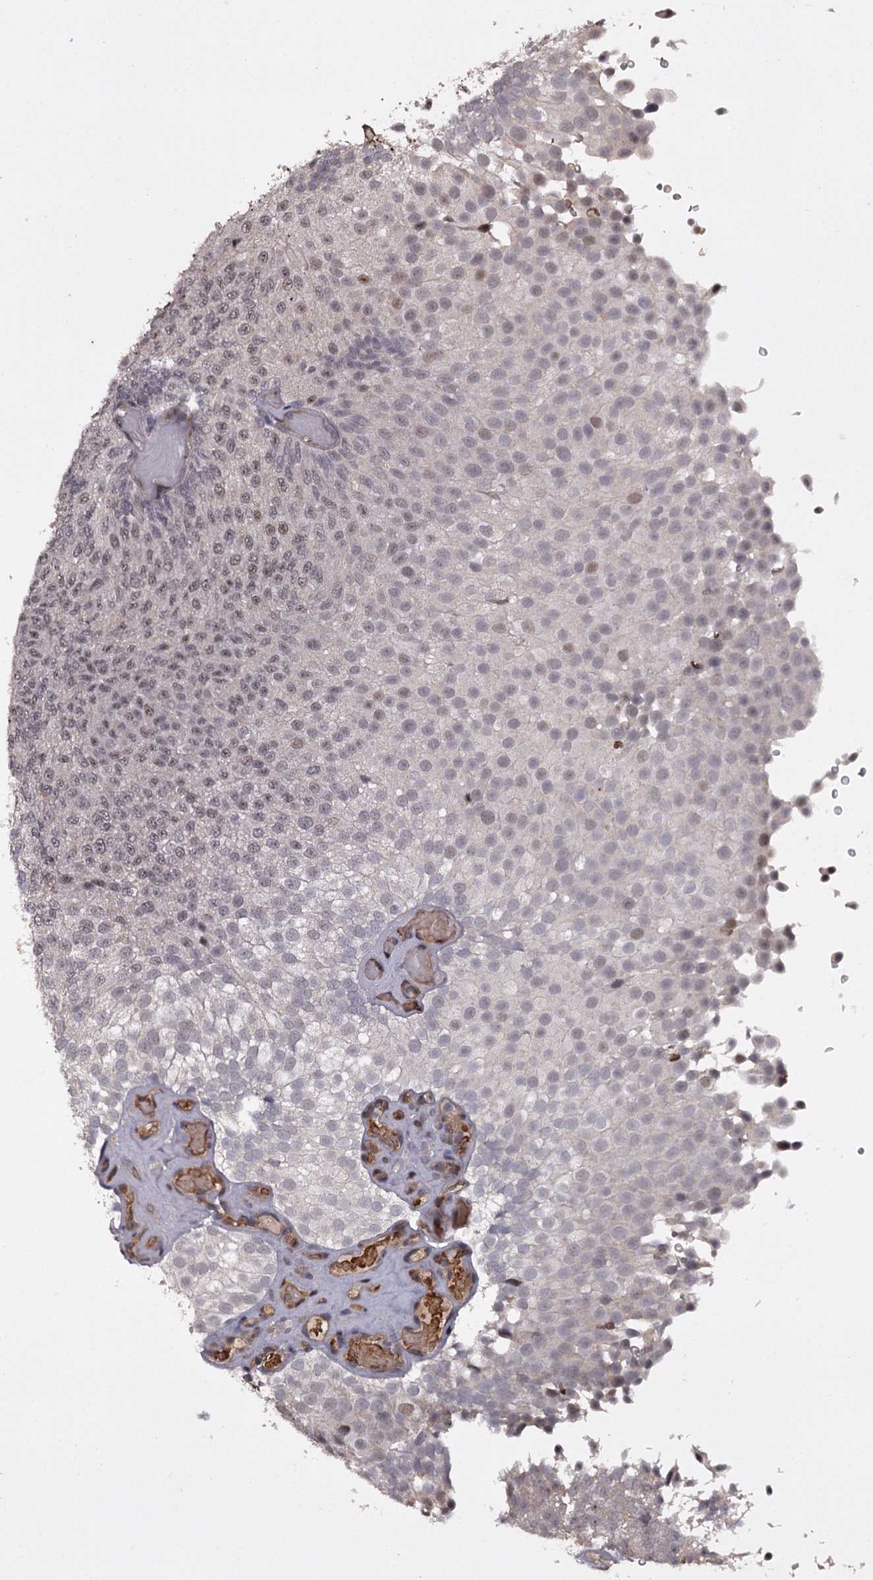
{"staining": {"intensity": "weak", "quantity": "<25%", "location": "nuclear"}, "tissue": "urothelial cancer", "cell_type": "Tumor cells", "image_type": "cancer", "snomed": [{"axis": "morphology", "description": "Urothelial carcinoma, Low grade"}, {"axis": "topography", "description": "Urinary bladder"}], "caption": "IHC histopathology image of low-grade urothelial carcinoma stained for a protein (brown), which displays no positivity in tumor cells.", "gene": "RNF44", "patient": {"sex": "male", "age": 78}}